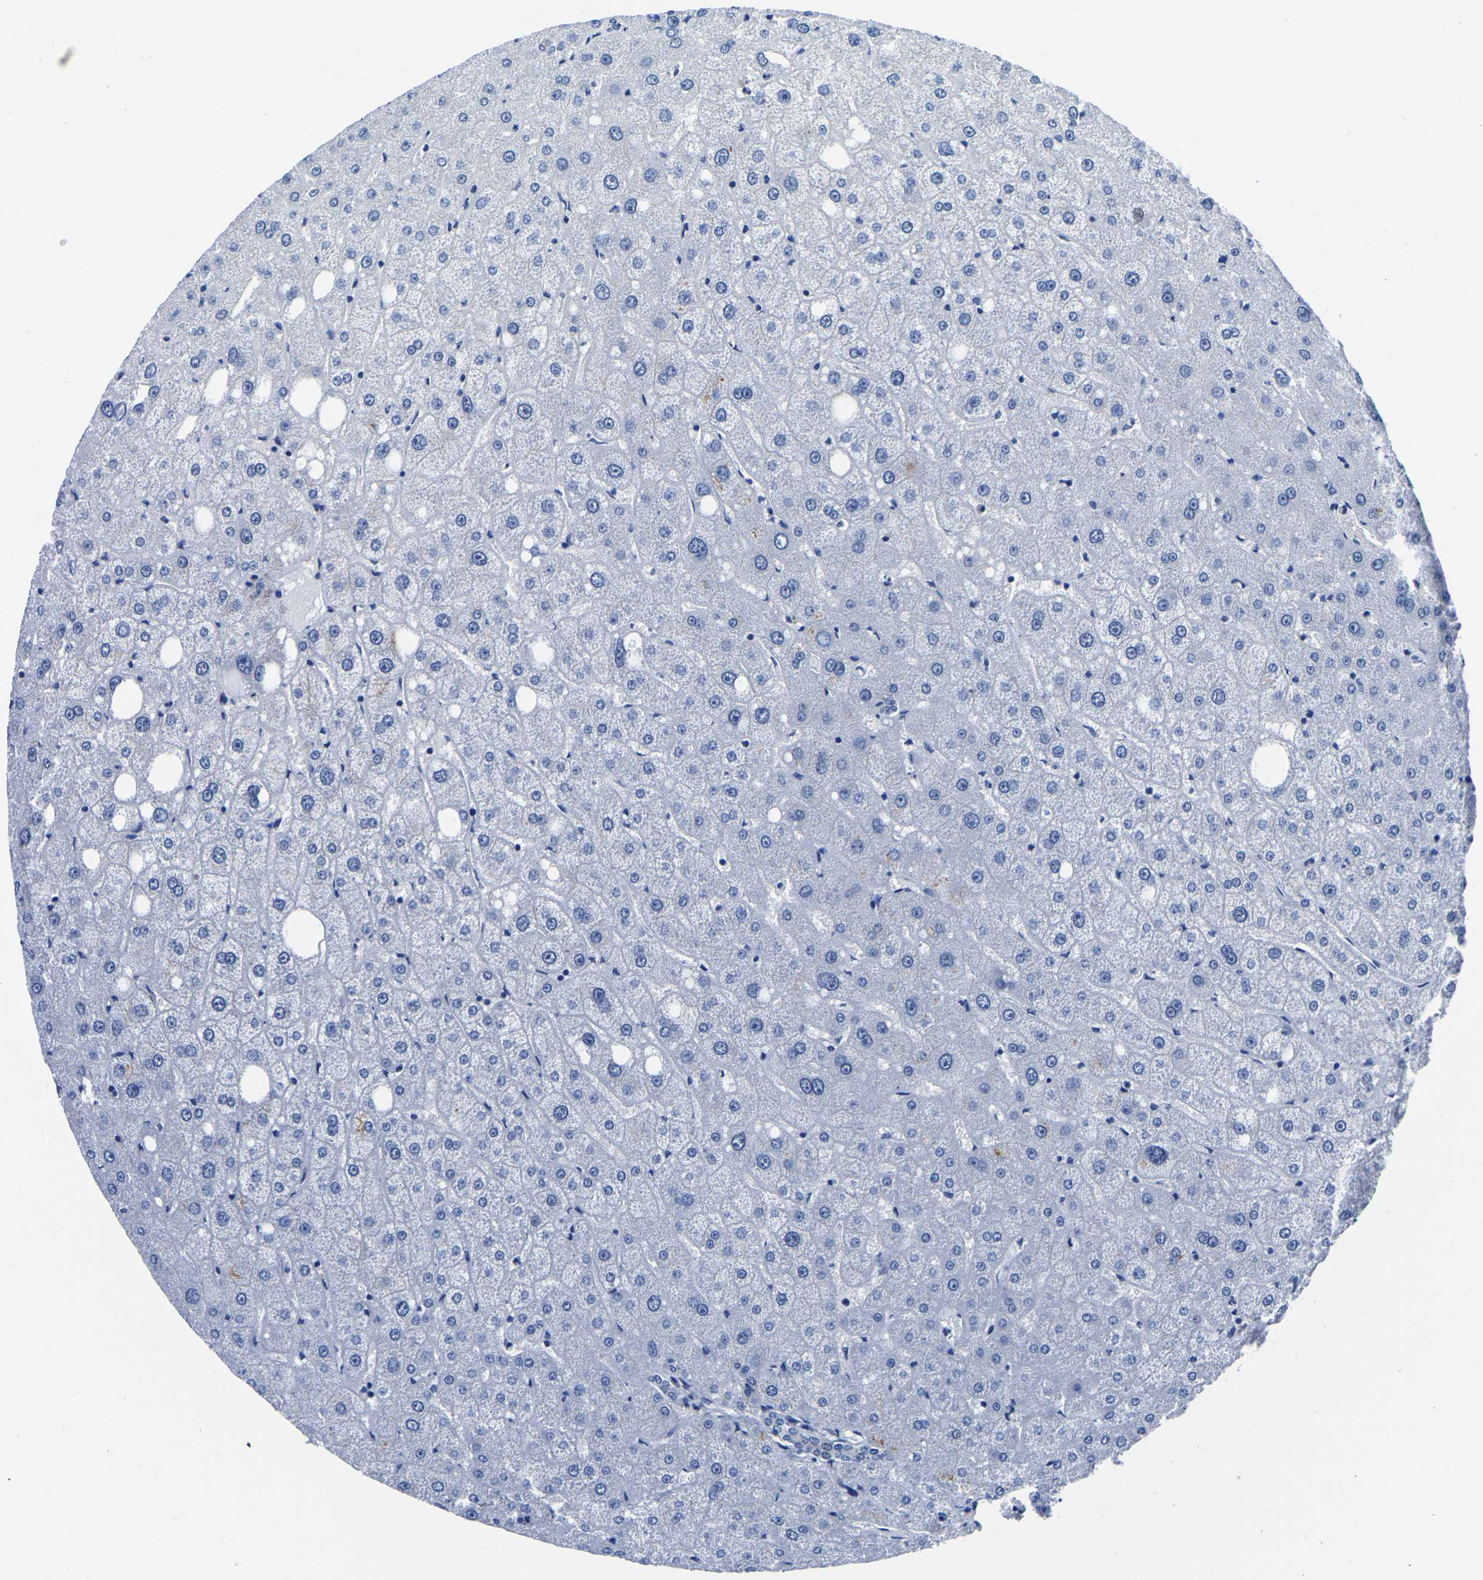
{"staining": {"intensity": "negative", "quantity": "none", "location": "none"}, "tissue": "liver", "cell_type": "Cholangiocytes", "image_type": "normal", "snomed": [{"axis": "morphology", "description": "Normal tissue, NOS"}, {"axis": "topography", "description": "Liver"}], "caption": "Immunohistochemistry (IHC) of normal human liver reveals no staining in cholangiocytes. (DAB immunohistochemistry, high magnification).", "gene": "TFG", "patient": {"sex": "male", "age": 73}}